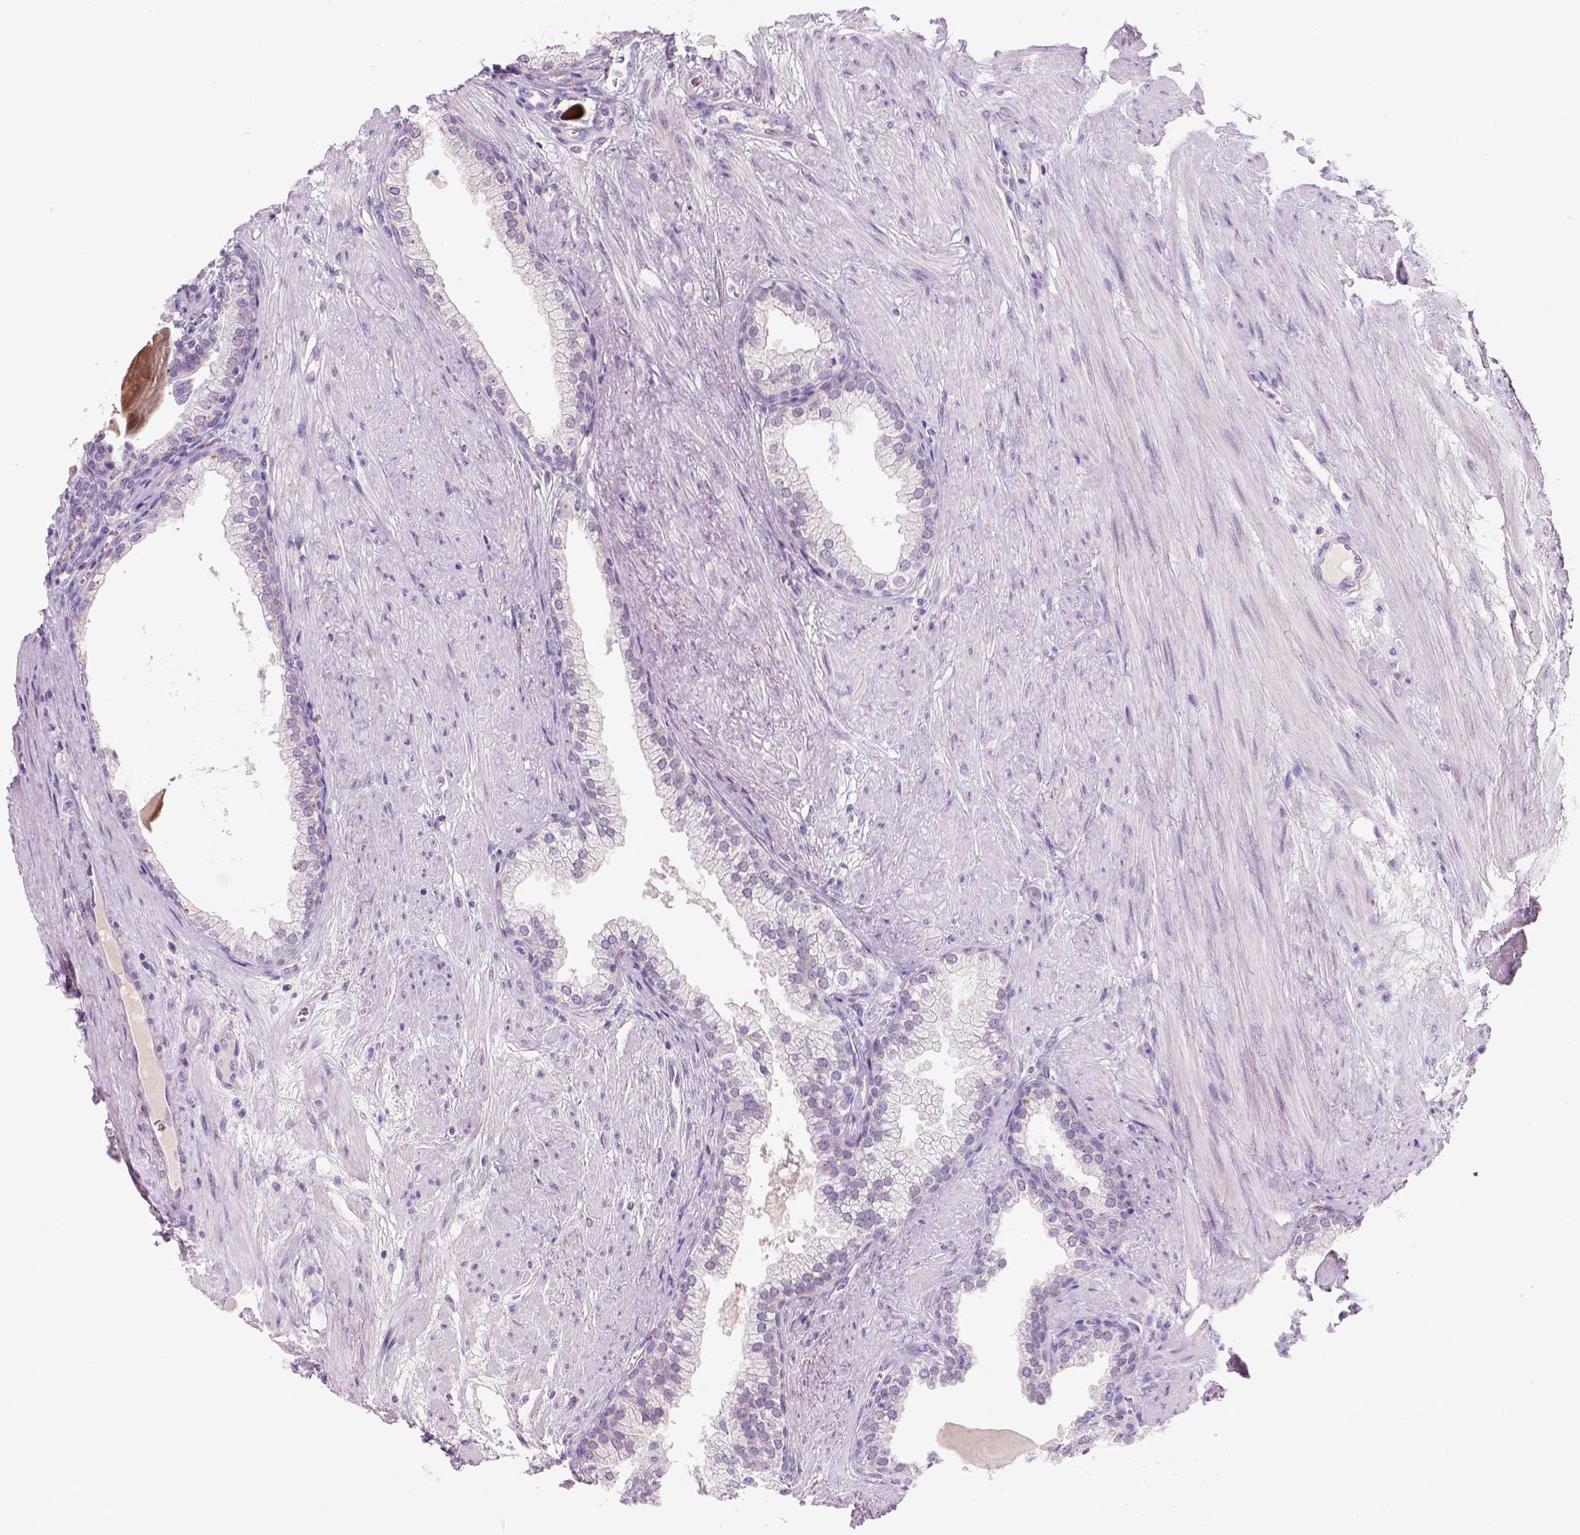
{"staining": {"intensity": "negative", "quantity": "none", "location": "none"}, "tissue": "prostate cancer", "cell_type": "Tumor cells", "image_type": "cancer", "snomed": [{"axis": "morphology", "description": "Adenocarcinoma, NOS"}, {"axis": "topography", "description": "Prostate"}], "caption": "There is no significant positivity in tumor cells of prostate cancer (adenocarcinoma).", "gene": "ZMAT4", "patient": {"sex": "male", "age": 69}}